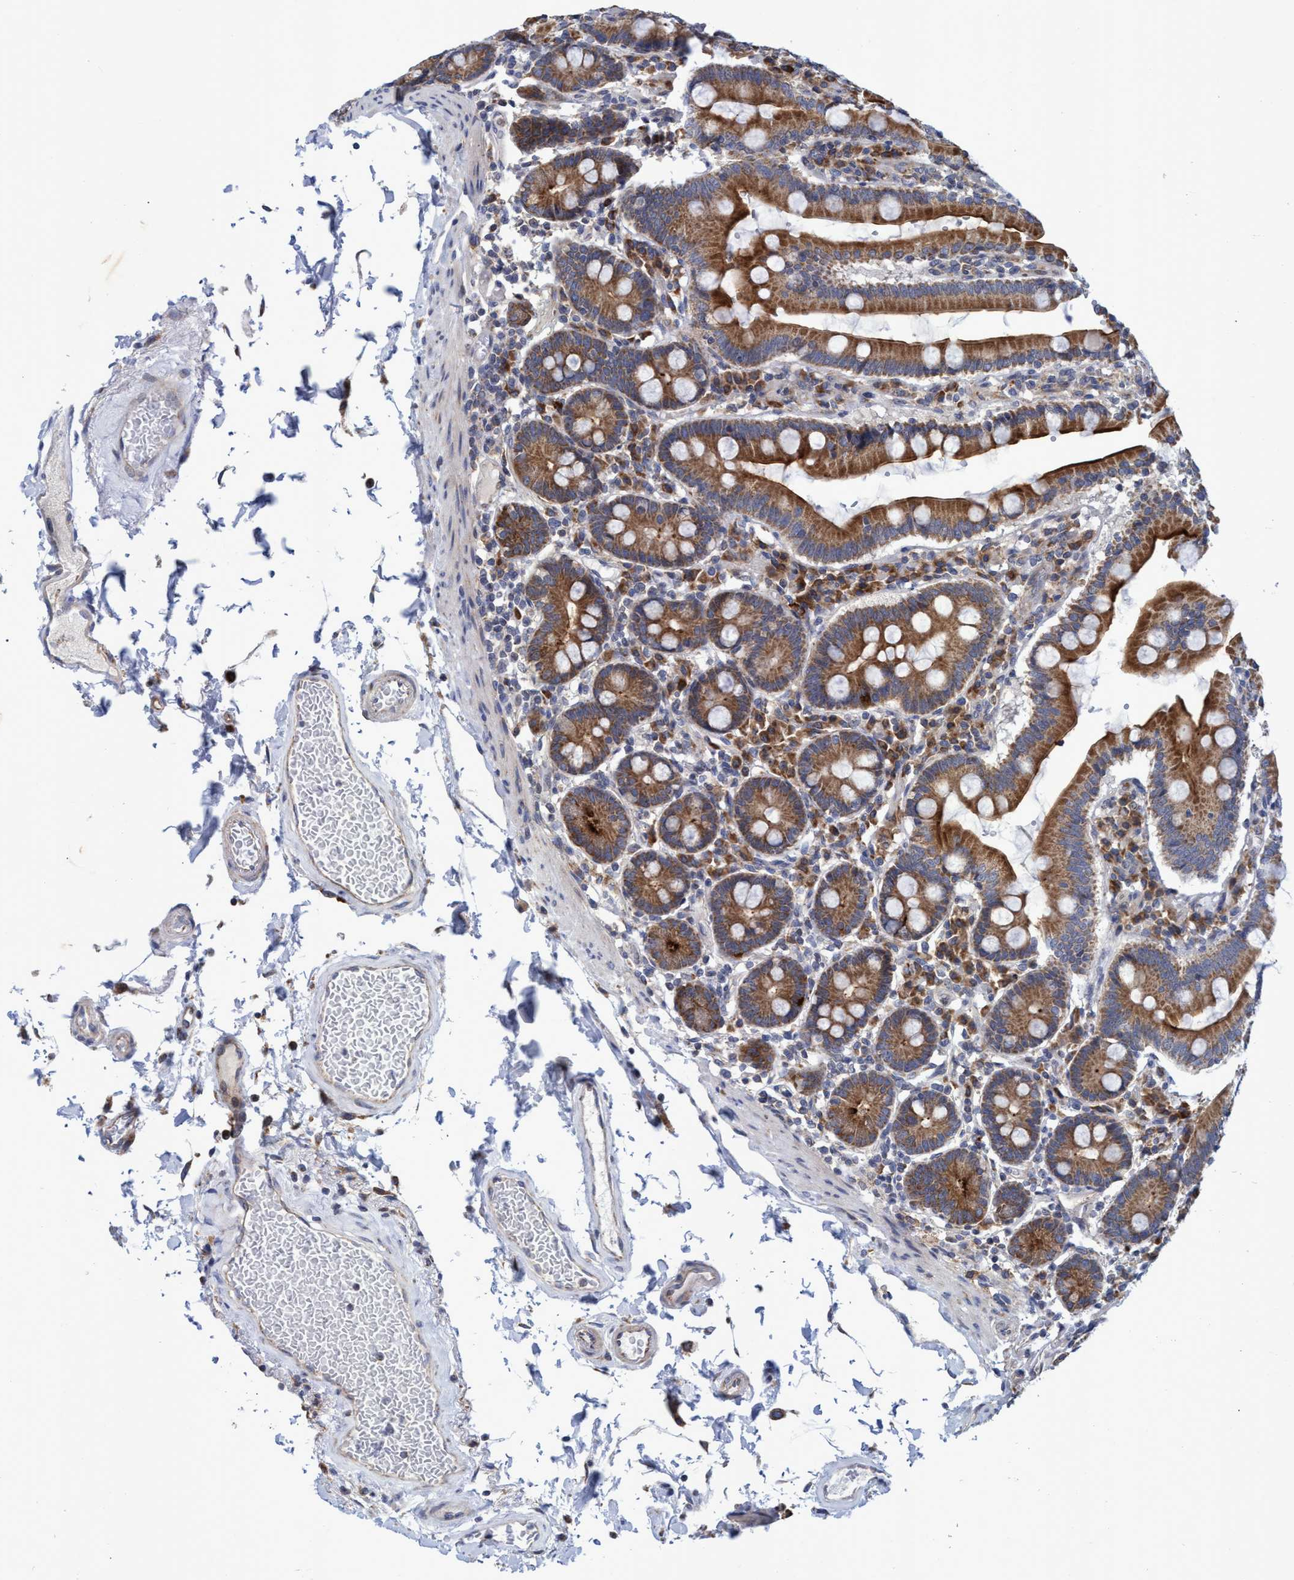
{"staining": {"intensity": "strong", "quantity": ">75%", "location": "cytoplasmic/membranous"}, "tissue": "duodenum", "cell_type": "Glandular cells", "image_type": "normal", "snomed": [{"axis": "morphology", "description": "Normal tissue, NOS"}, {"axis": "topography", "description": "Small intestine, NOS"}], "caption": "The image reveals immunohistochemical staining of unremarkable duodenum. There is strong cytoplasmic/membranous positivity is identified in approximately >75% of glandular cells. The protein is shown in brown color, while the nuclei are stained blue.", "gene": "NAT16", "patient": {"sex": "female", "age": 71}}